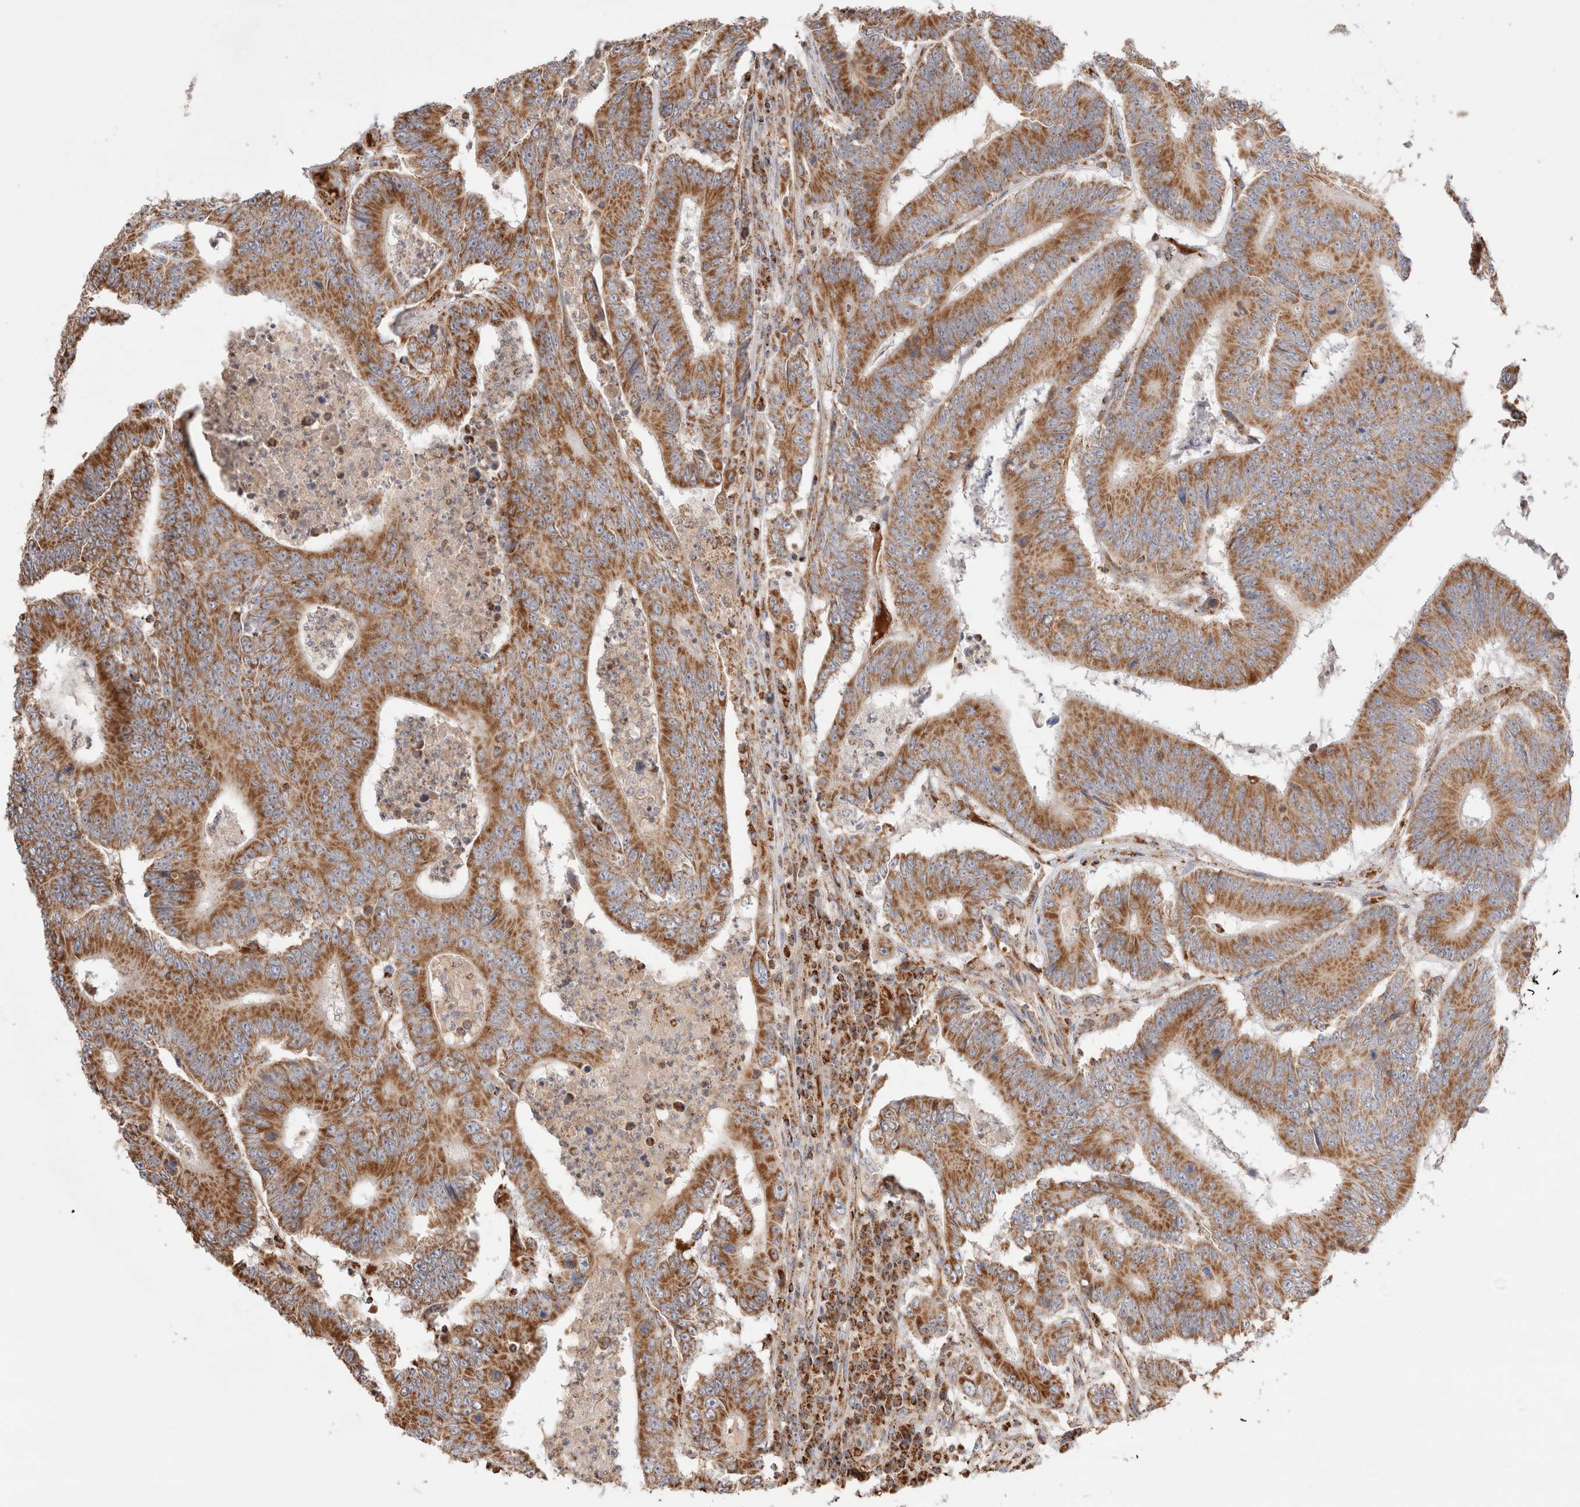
{"staining": {"intensity": "moderate", "quantity": ">75%", "location": "cytoplasmic/membranous"}, "tissue": "colorectal cancer", "cell_type": "Tumor cells", "image_type": "cancer", "snomed": [{"axis": "morphology", "description": "Adenocarcinoma, NOS"}, {"axis": "topography", "description": "Colon"}], "caption": "Immunohistochemical staining of colorectal cancer reveals moderate cytoplasmic/membranous protein expression in about >75% of tumor cells.", "gene": "TMPPE", "patient": {"sex": "male", "age": 83}}